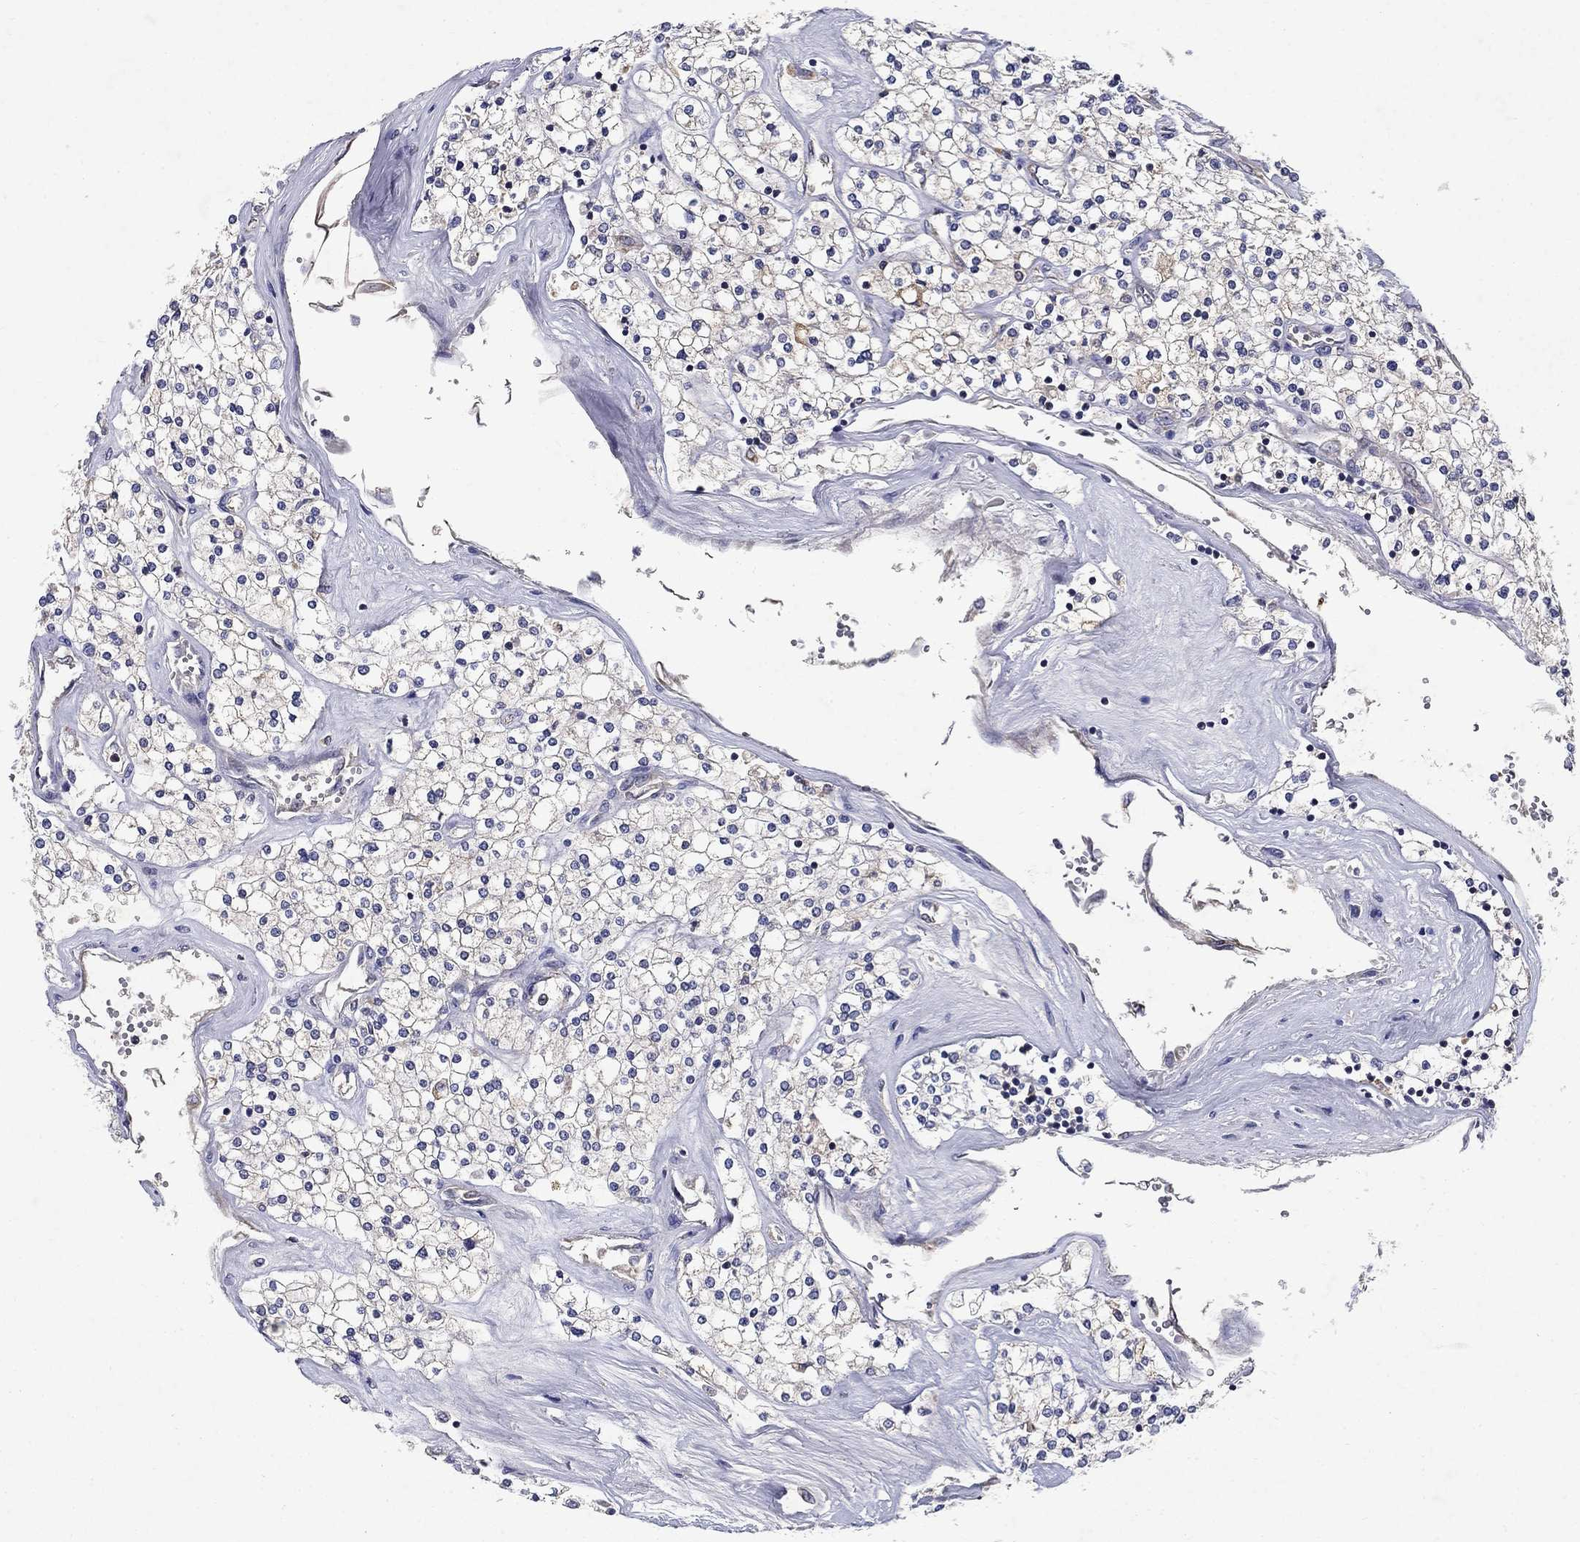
{"staining": {"intensity": "negative", "quantity": "none", "location": "none"}, "tissue": "renal cancer", "cell_type": "Tumor cells", "image_type": "cancer", "snomed": [{"axis": "morphology", "description": "Adenocarcinoma, NOS"}, {"axis": "topography", "description": "Kidney"}], "caption": "Tumor cells show no significant protein positivity in renal cancer.", "gene": "GLTP", "patient": {"sex": "male", "age": 80}}